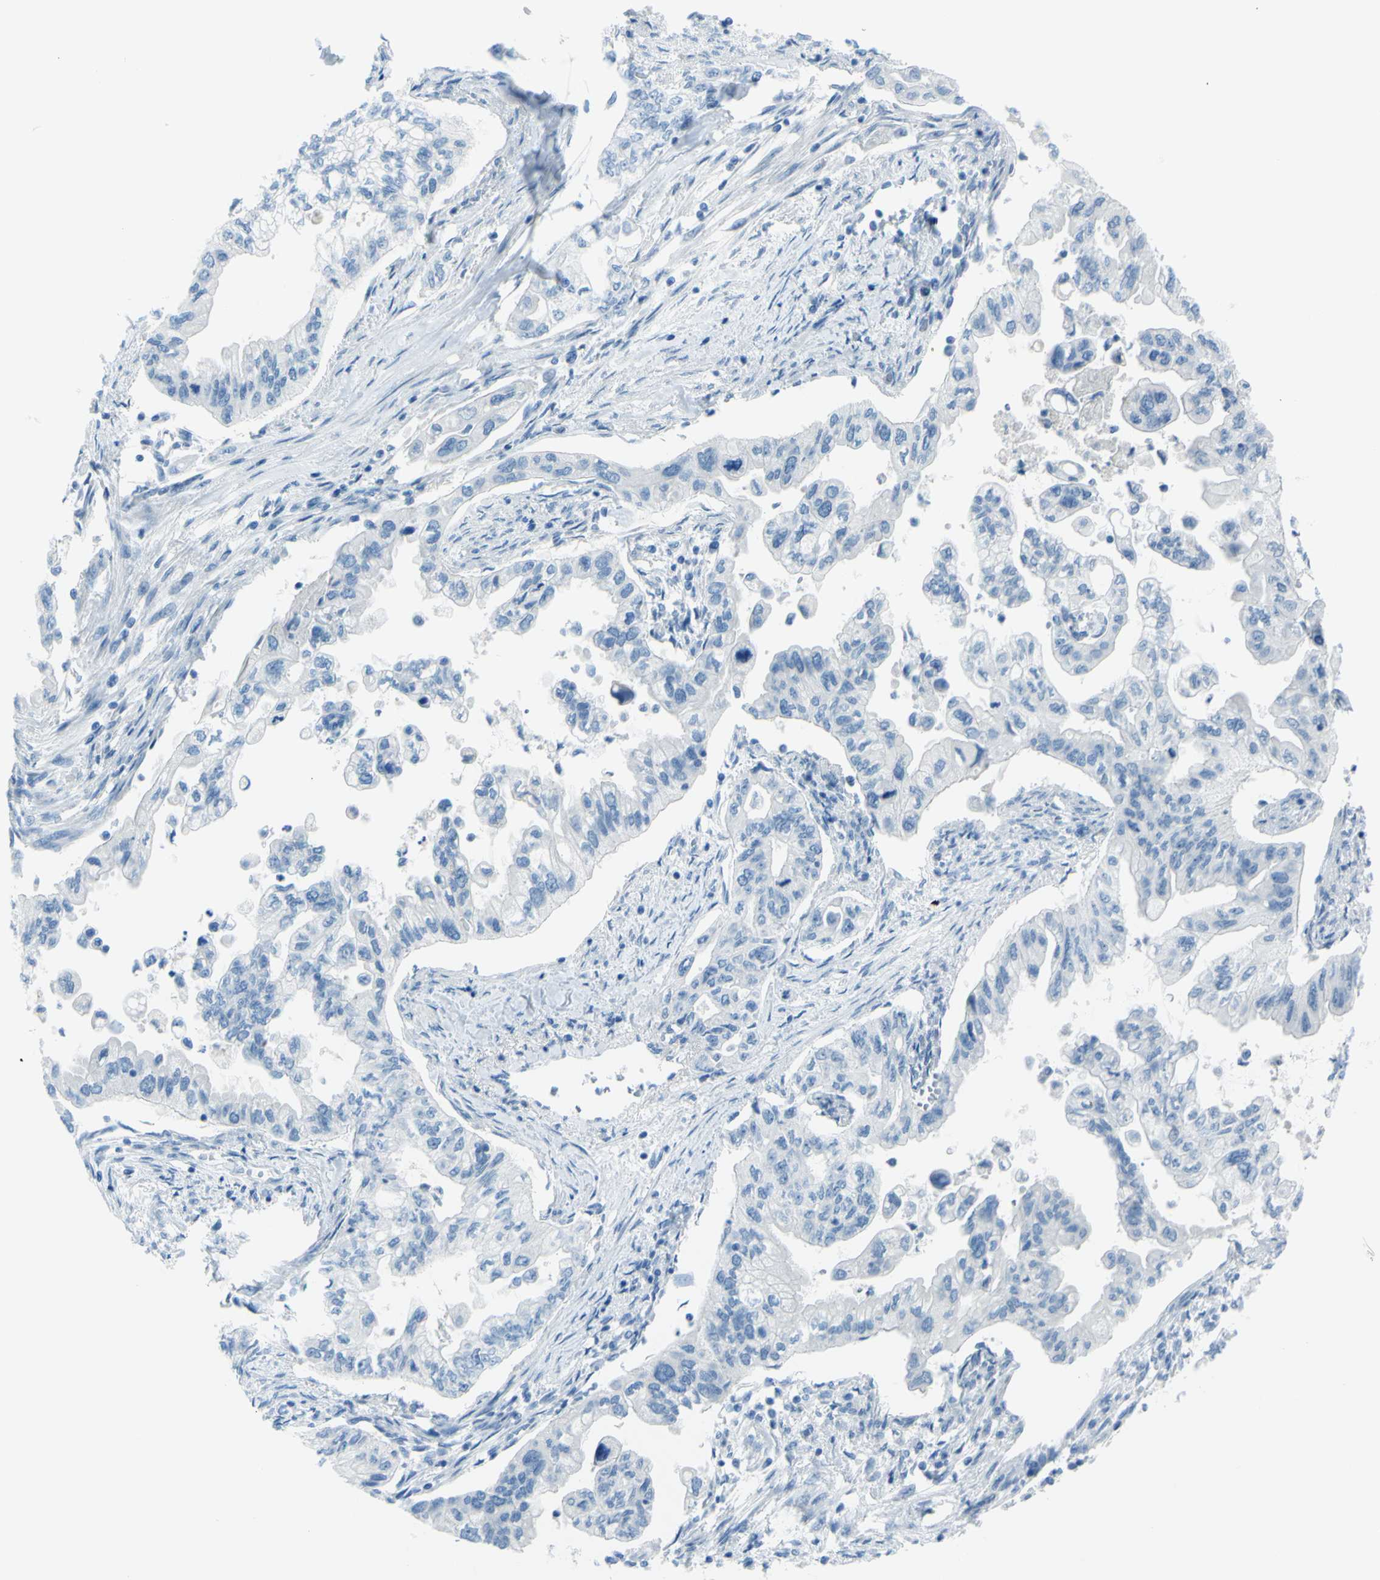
{"staining": {"intensity": "negative", "quantity": "none", "location": "none"}, "tissue": "pancreatic cancer", "cell_type": "Tumor cells", "image_type": "cancer", "snomed": [{"axis": "morphology", "description": "Normal tissue, NOS"}, {"axis": "topography", "description": "Pancreas"}], "caption": "An immunohistochemistry image of pancreatic cancer is shown. There is no staining in tumor cells of pancreatic cancer.", "gene": "TFPI2", "patient": {"sex": "male", "age": 42}}